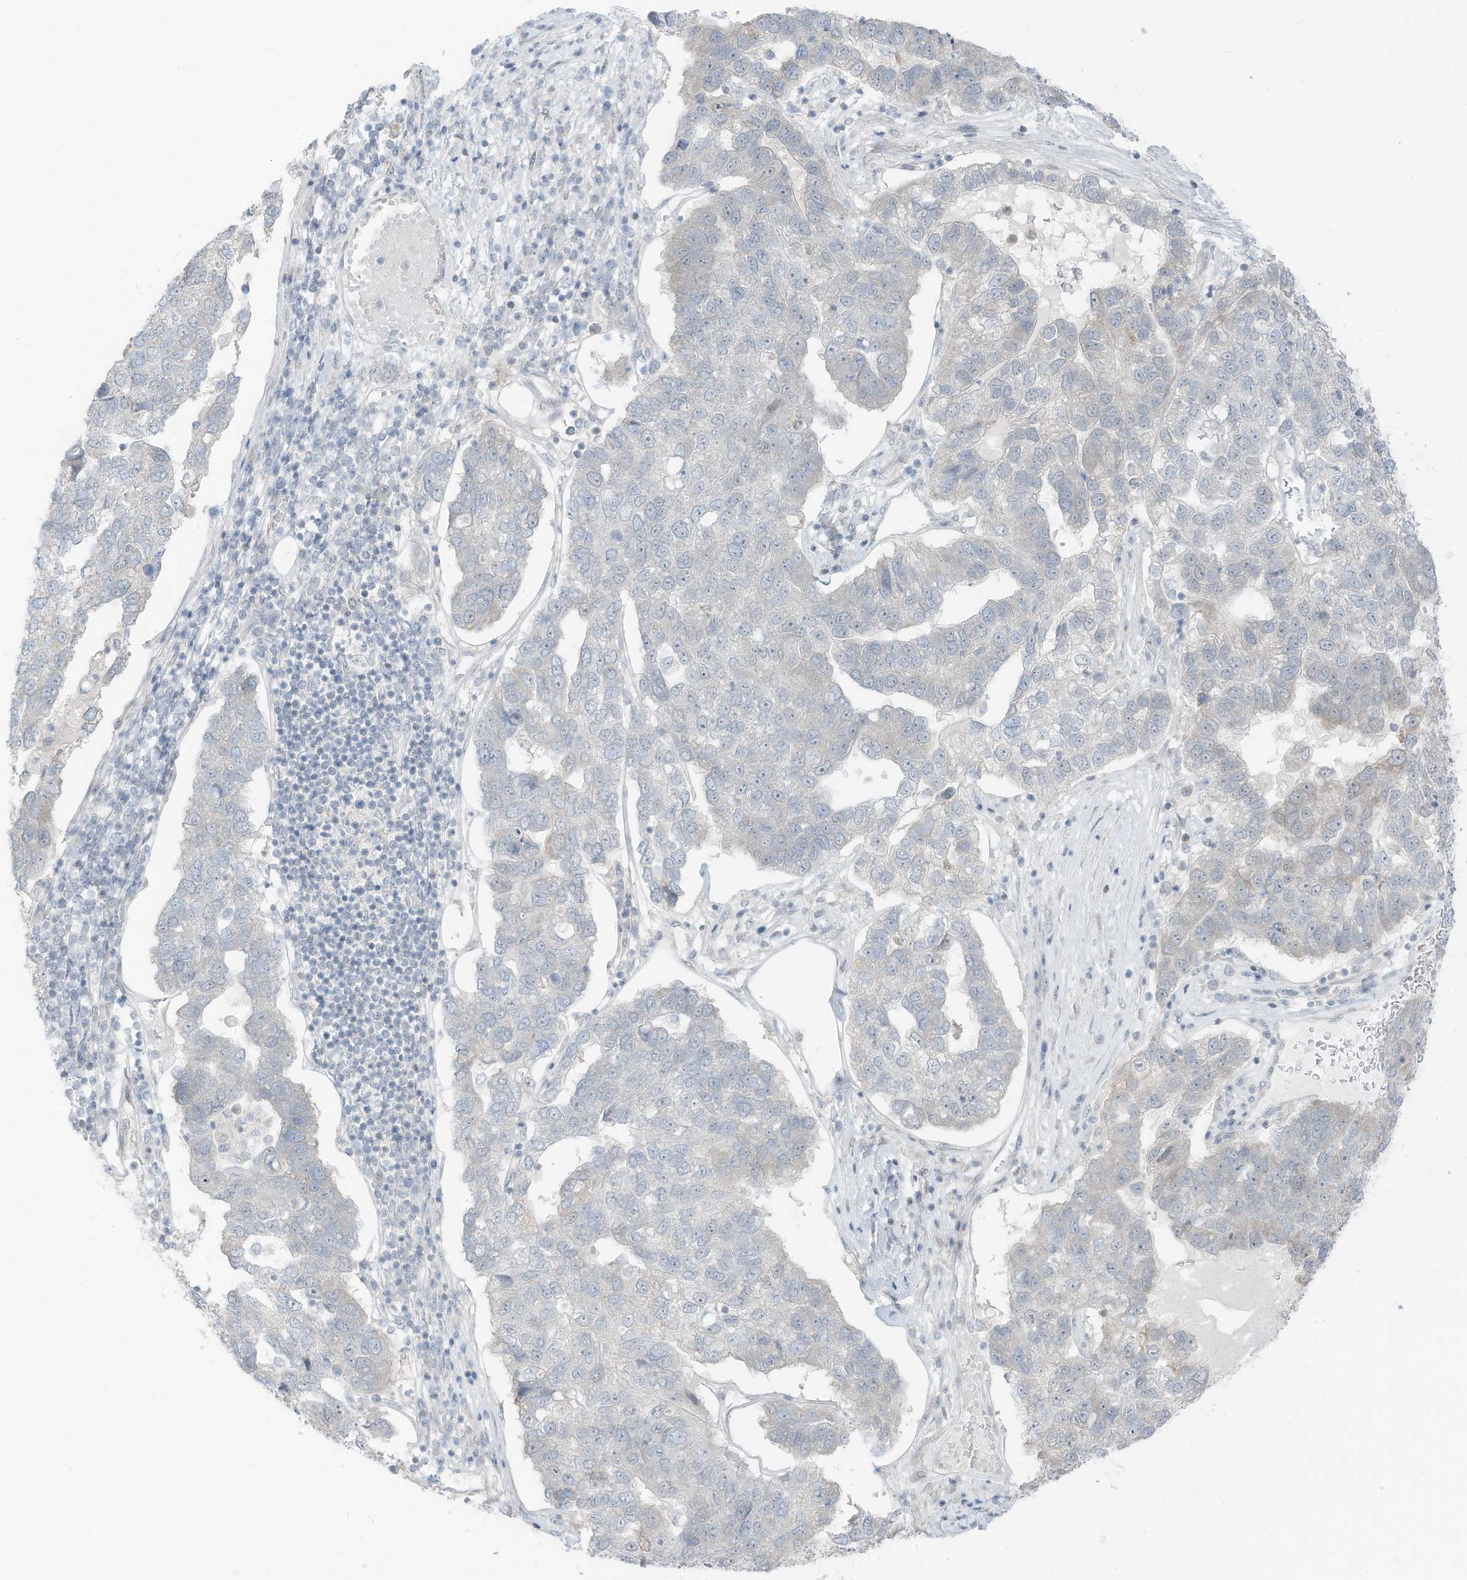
{"staining": {"intensity": "negative", "quantity": "none", "location": "none"}, "tissue": "pancreatic cancer", "cell_type": "Tumor cells", "image_type": "cancer", "snomed": [{"axis": "morphology", "description": "Adenocarcinoma, NOS"}, {"axis": "topography", "description": "Pancreas"}], "caption": "Immunohistochemistry micrograph of adenocarcinoma (pancreatic) stained for a protein (brown), which displays no staining in tumor cells.", "gene": "ASPRV1", "patient": {"sex": "female", "age": 61}}